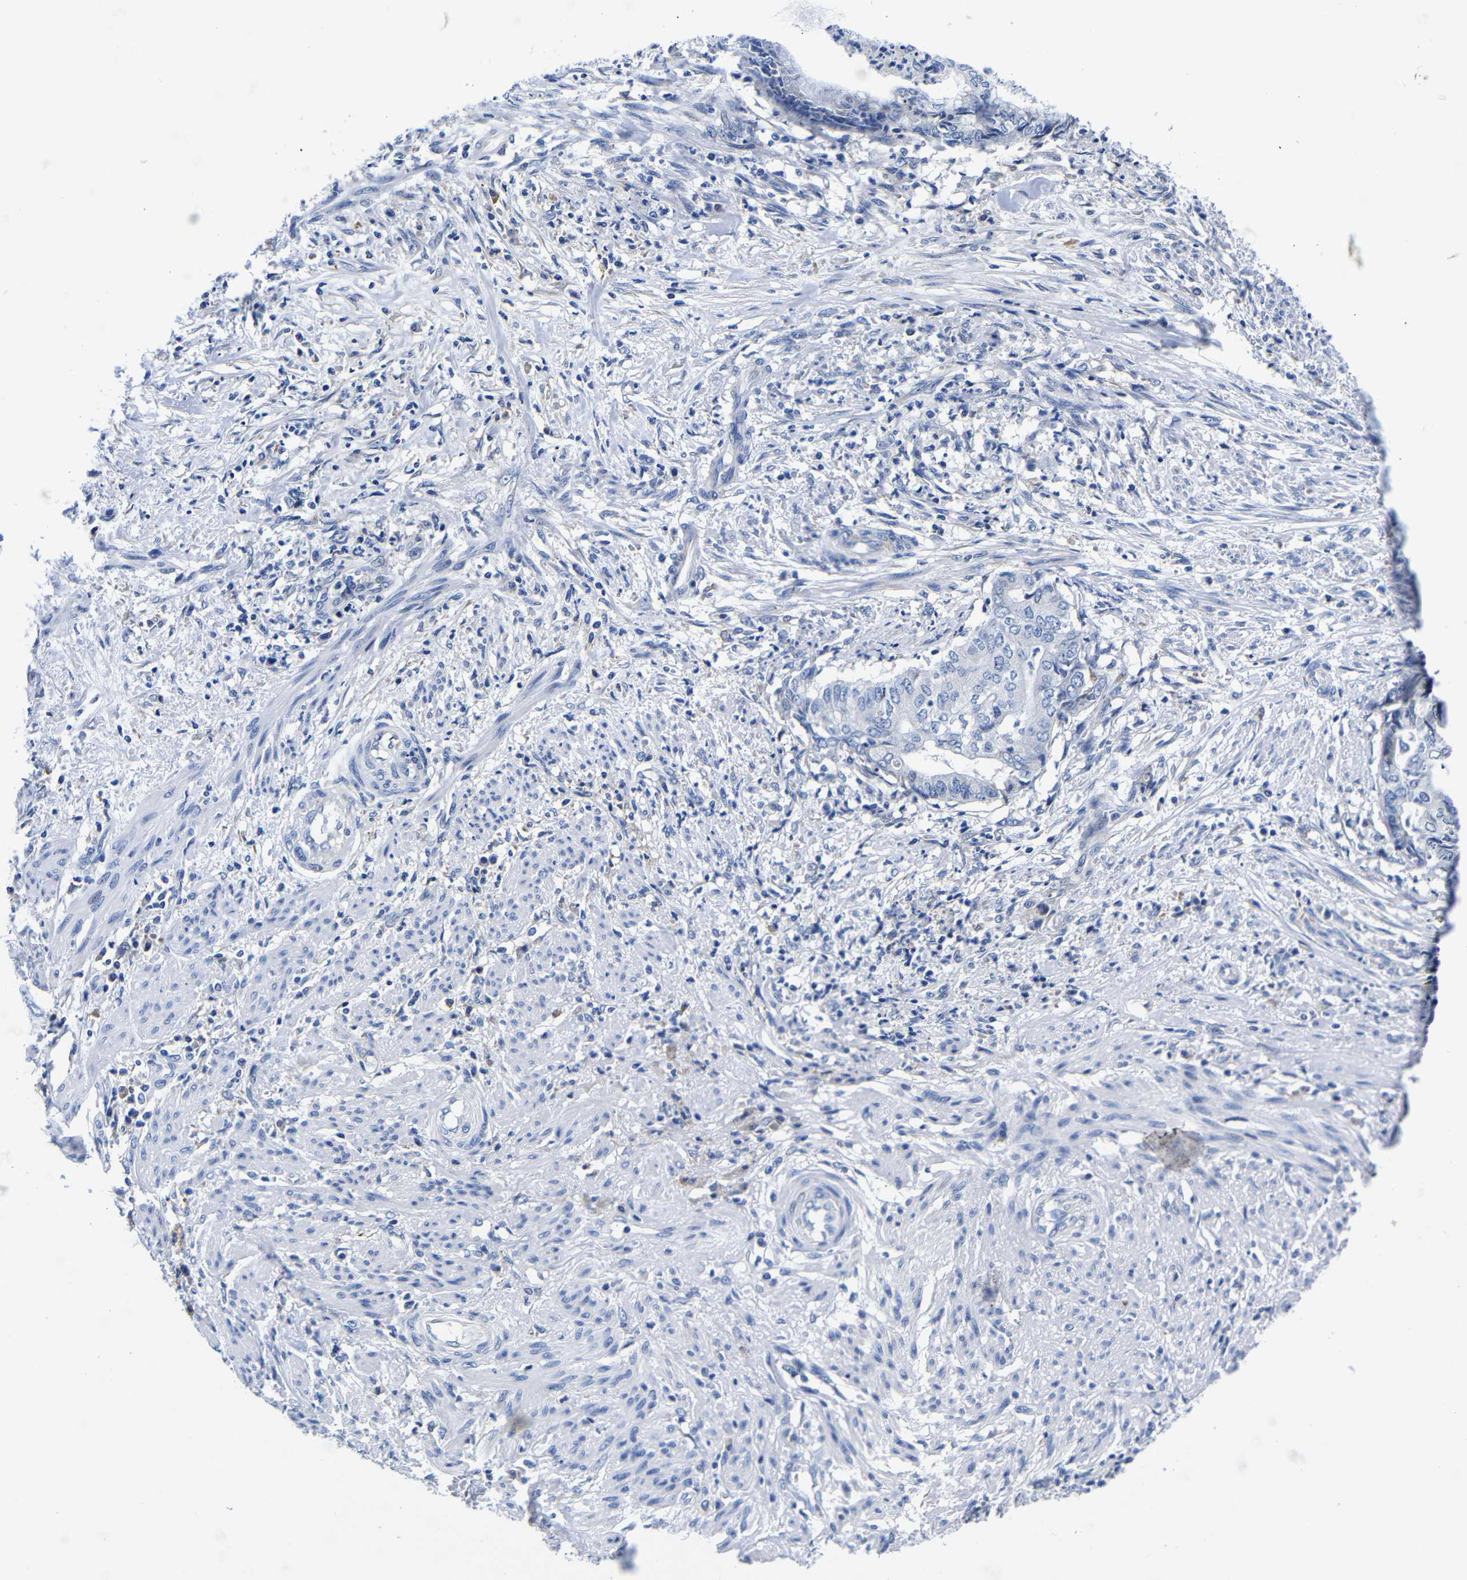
{"staining": {"intensity": "negative", "quantity": "none", "location": "none"}, "tissue": "endometrial cancer", "cell_type": "Tumor cells", "image_type": "cancer", "snomed": [{"axis": "morphology", "description": "Necrosis, NOS"}, {"axis": "morphology", "description": "Adenocarcinoma, NOS"}, {"axis": "topography", "description": "Endometrium"}], "caption": "DAB immunohistochemical staining of endometrial adenocarcinoma reveals no significant expression in tumor cells. Brightfield microscopy of IHC stained with DAB (3,3'-diaminobenzidine) (brown) and hematoxylin (blue), captured at high magnification.", "gene": "CLEC4G", "patient": {"sex": "female", "age": 79}}